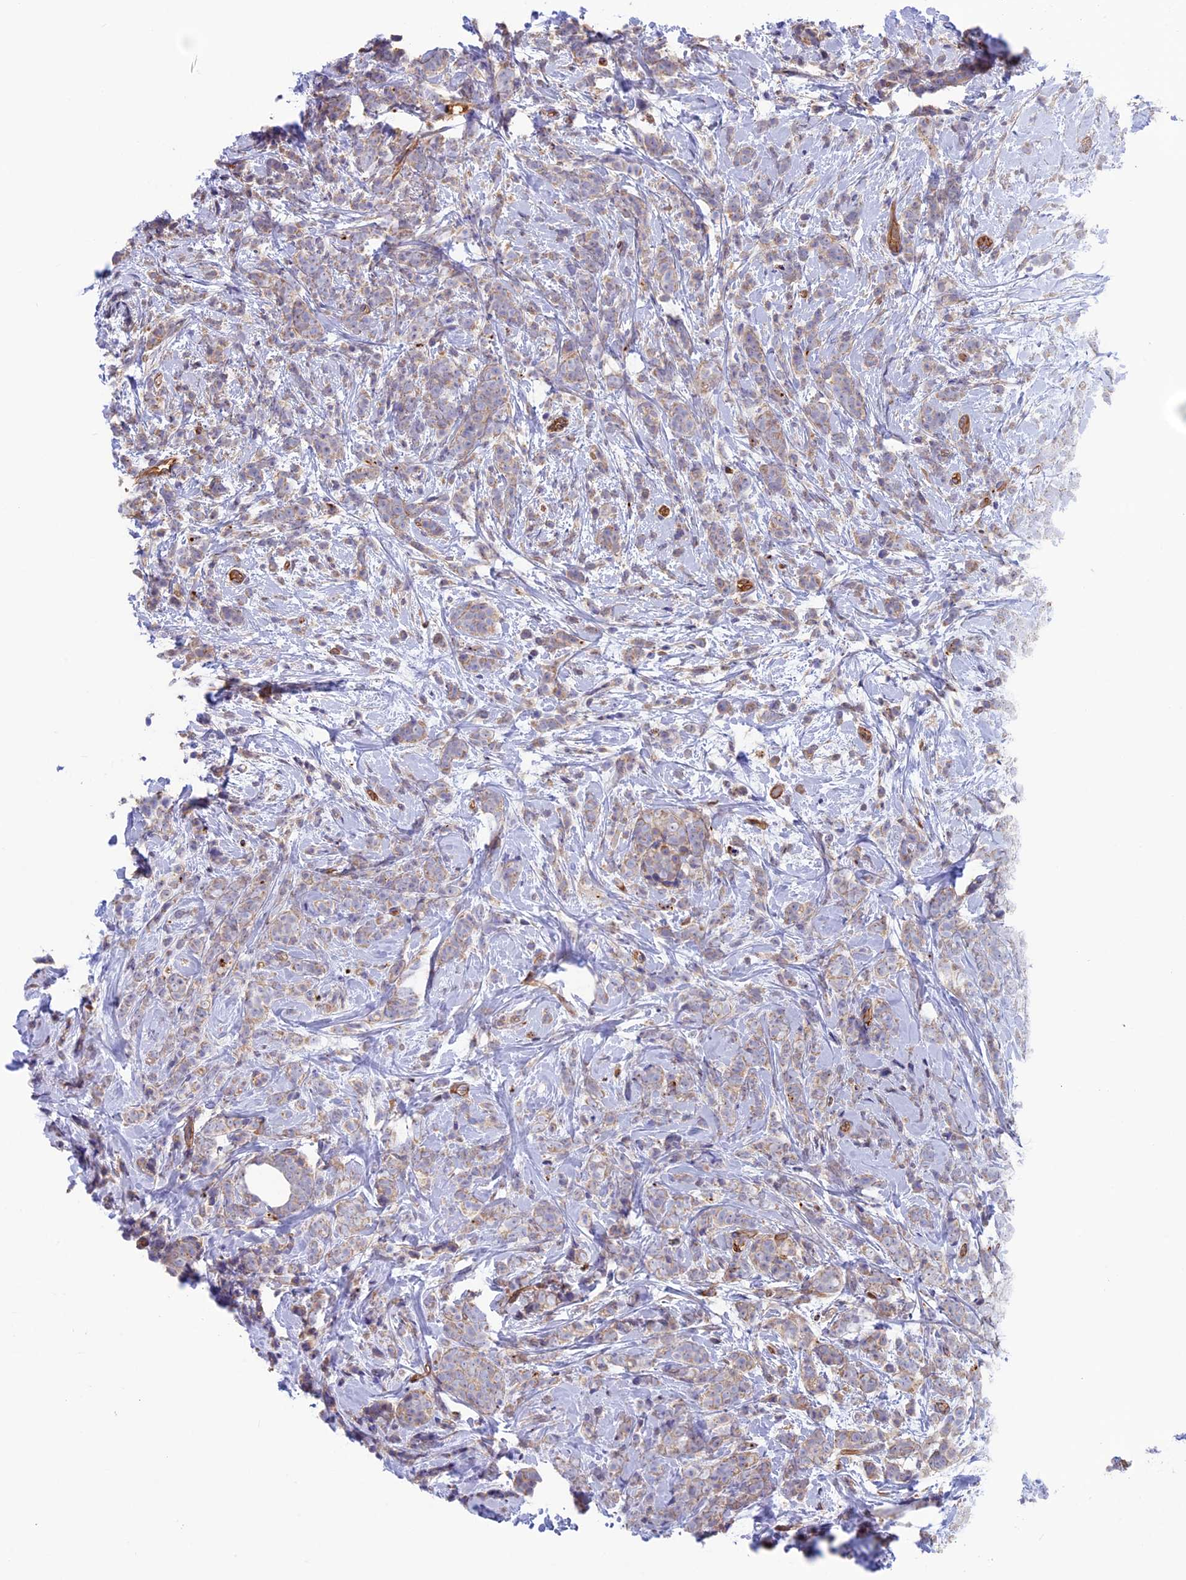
{"staining": {"intensity": "weak", "quantity": "25%-75%", "location": "cytoplasmic/membranous"}, "tissue": "breast cancer", "cell_type": "Tumor cells", "image_type": "cancer", "snomed": [{"axis": "morphology", "description": "Lobular carcinoma"}, {"axis": "topography", "description": "Breast"}], "caption": "A high-resolution photomicrograph shows immunohistochemistry staining of breast lobular carcinoma, which demonstrates weak cytoplasmic/membranous staining in approximately 25%-75% of tumor cells.", "gene": "DUS3L", "patient": {"sex": "female", "age": 58}}